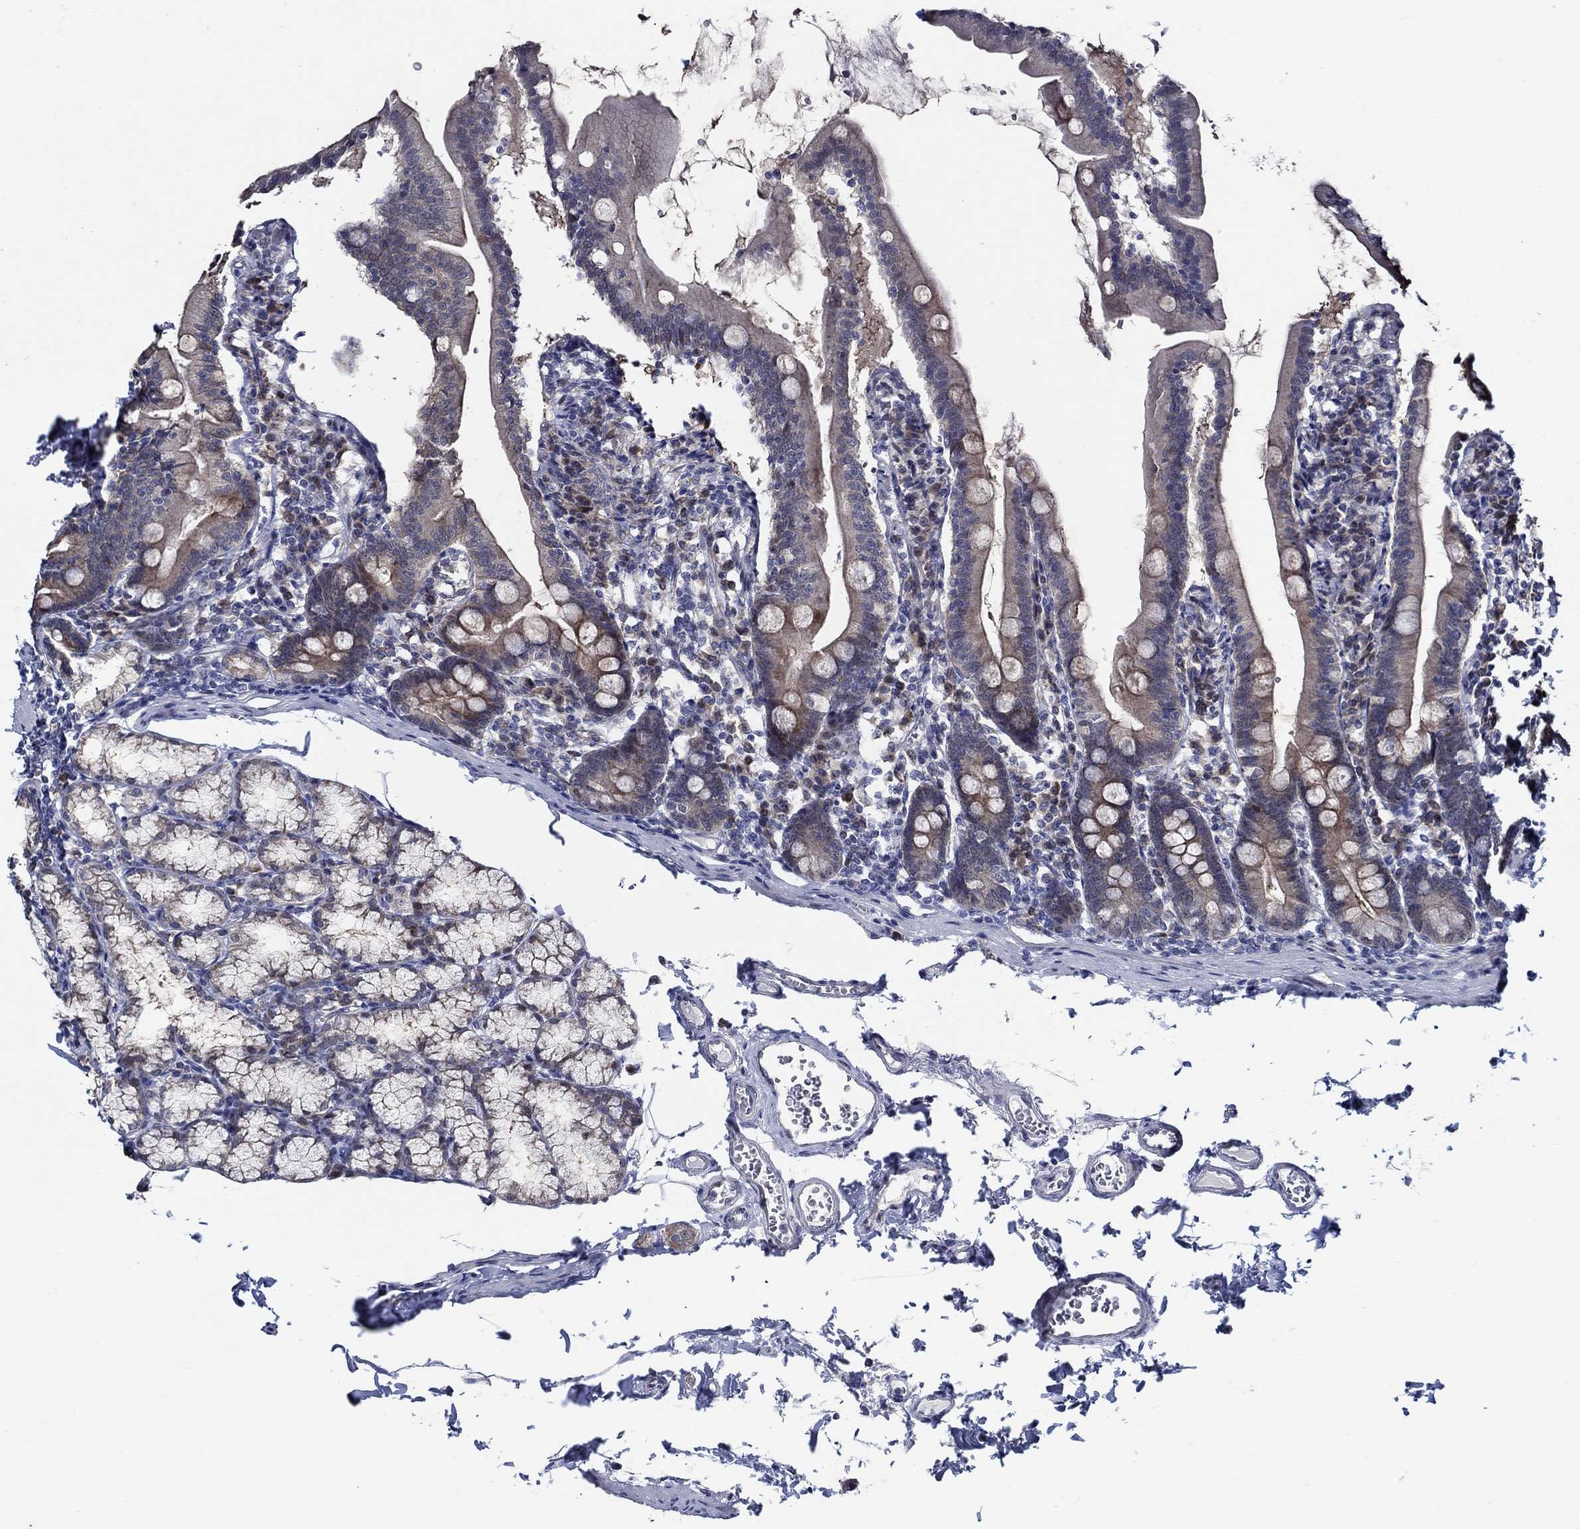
{"staining": {"intensity": "strong", "quantity": "25%-75%", "location": "cytoplasmic/membranous"}, "tissue": "duodenum", "cell_type": "Glandular cells", "image_type": "normal", "snomed": [{"axis": "morphology", "description": "Normal tissue, NOS"}, {"axis": "topography", "description": "Duodenum"}], "caption": "Immunohistochemical staining of benign duodenum demonstrates 25%-75% levels of strong cytoplasmic/membranous protein expression in approximately 25%-75% of glandular cells.", "gene": "C8orf48", "patient": {"sex": "female", "age": 67}}